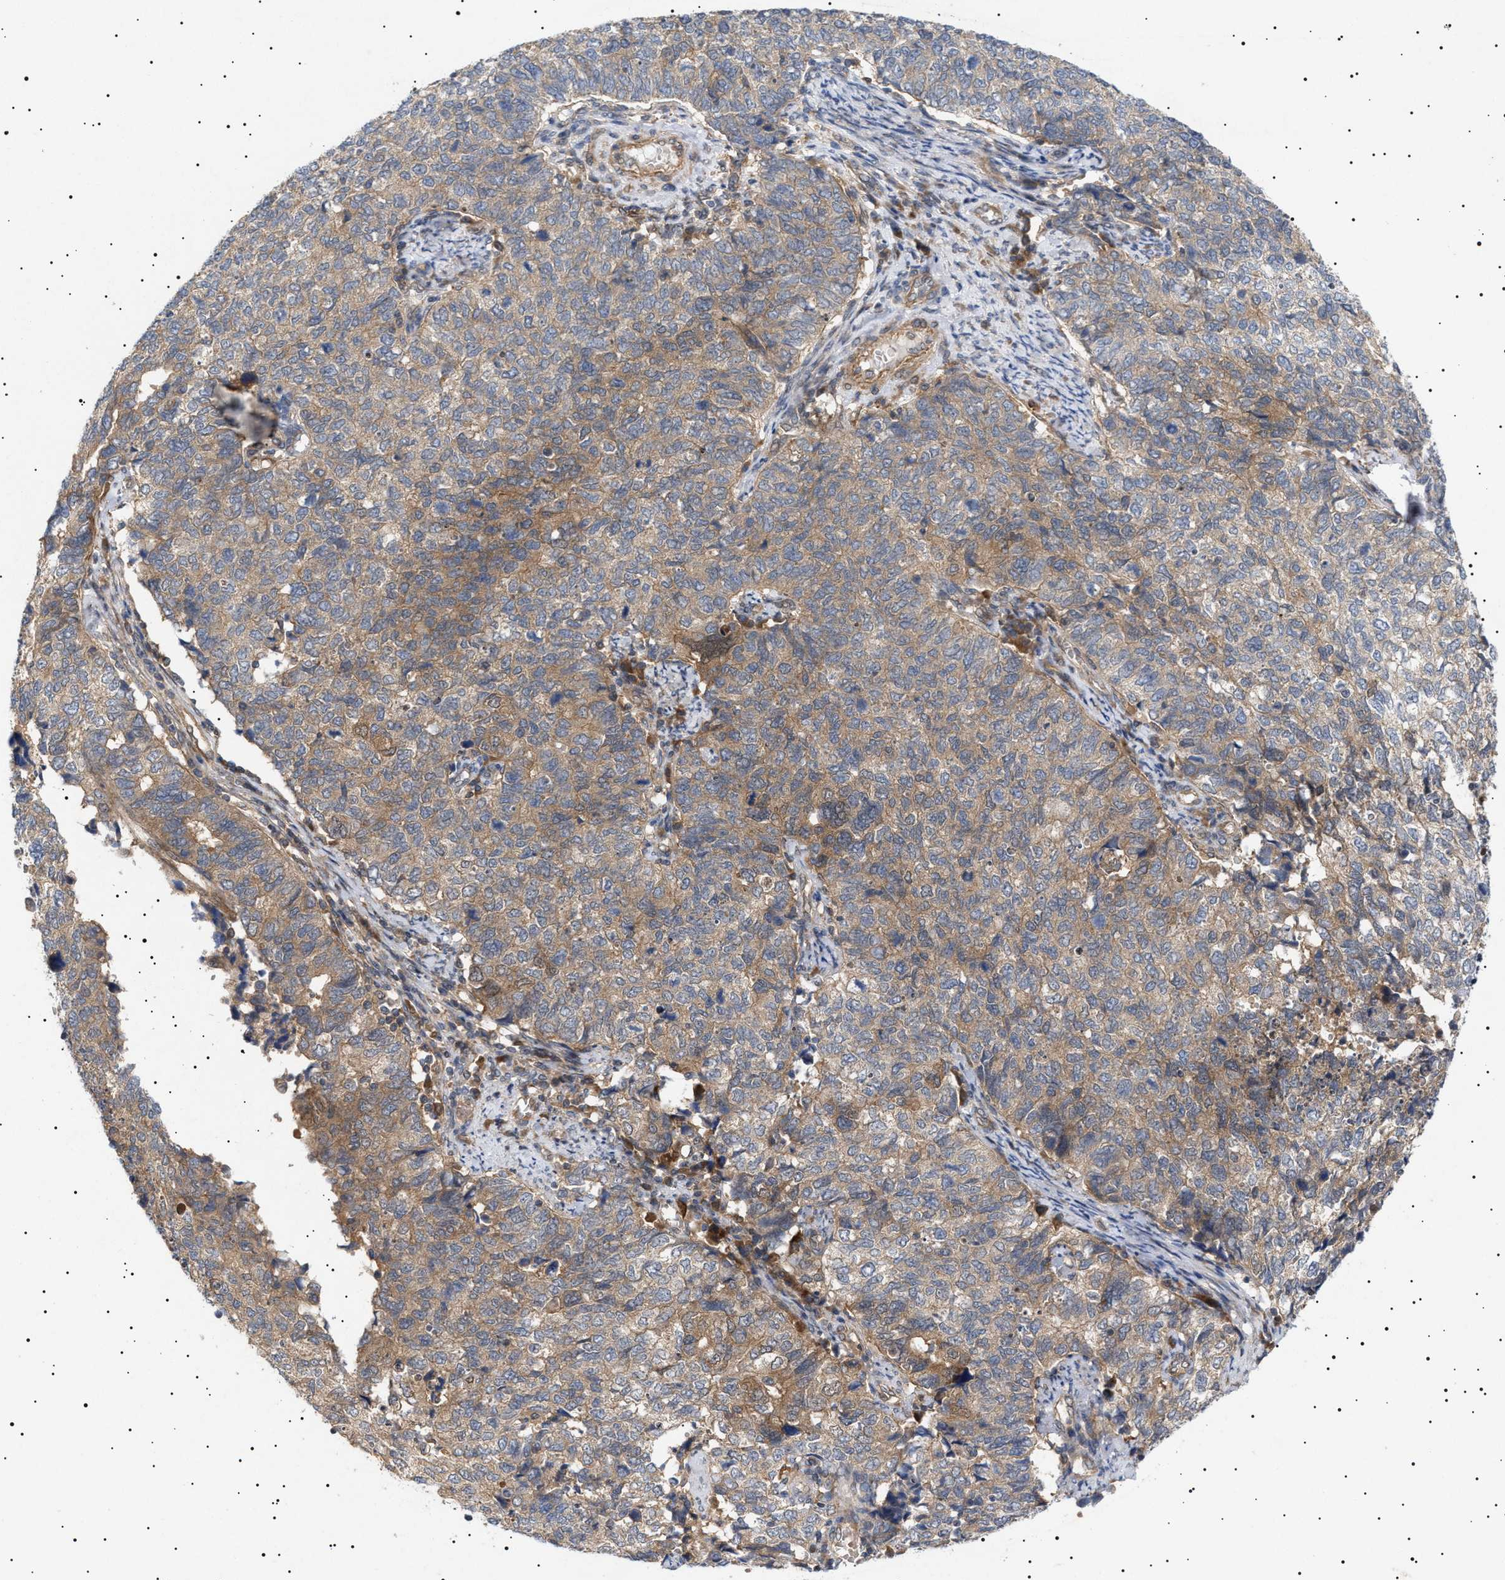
{"staining": {"intensity": "moderate", "quantity": "25%-75%", "location": "cytoplasmic/membranous"}, "tissue": "cervical cancer", "cell_type": "Tumor cells", "image_type": "cancer", "snomed": [{"axis": "morphology", "description": "Squamous cell carcinoma, NOS"}, {"axis": "topography", "description": "Cervix"}], "caption": "Tumor cells reveal medium levels of moderate cytoplasmic/membranous positivity in approximately 25%-75% of cells in squamous cell carcinoma (cervical).", "gene": "NPLOC4", "patient": {"sex": "female", "age": 63}}